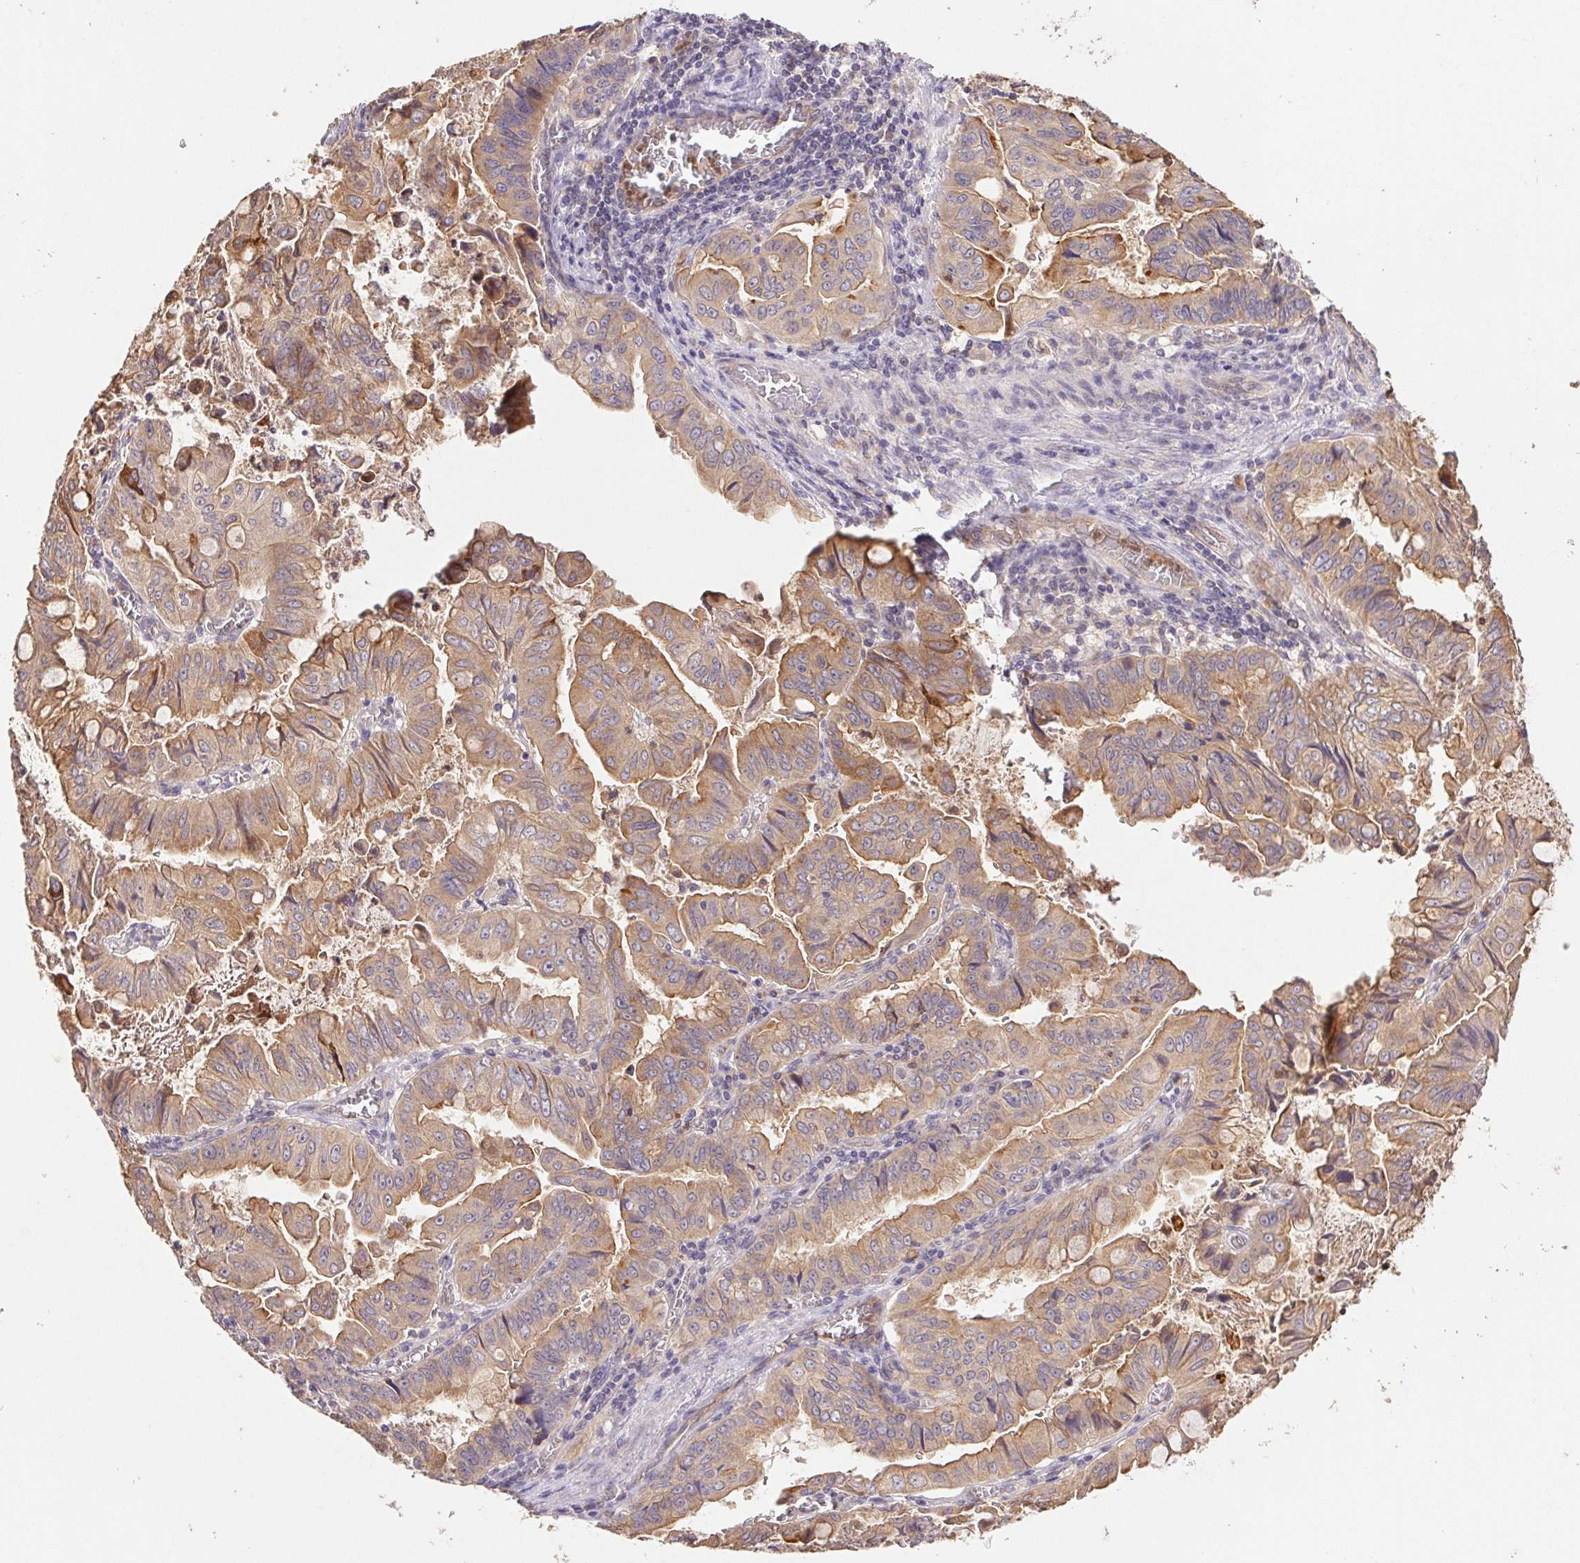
{"staining": {"intensity": "moderate", "quantity": ">75%", "location": "cytoplasmic/membranous"}, "tissue": "stomach cancer", "cell_type": "Tumor cells", "image_type": "cancer", "snomed": [{"axis": "morphology", "description": "Adenocarcinoma, NOS"}, {"axis": "topography", "description": "Stomach, upper"}], "caption": "IHC staining of stomach adenocarcinoma, which displays medium levels of moderate cytoplasmic/membranous positivity in approximately >75% of tumor cells indicating moderate cytoplasmic/membranous protein staining. The staining was performed using DAB (brown) for protein detection and nuclei were counterstained in hematoxylin (blue).", "gene": "RAB11A", "patient": {"sex": "male", "age": 80}}